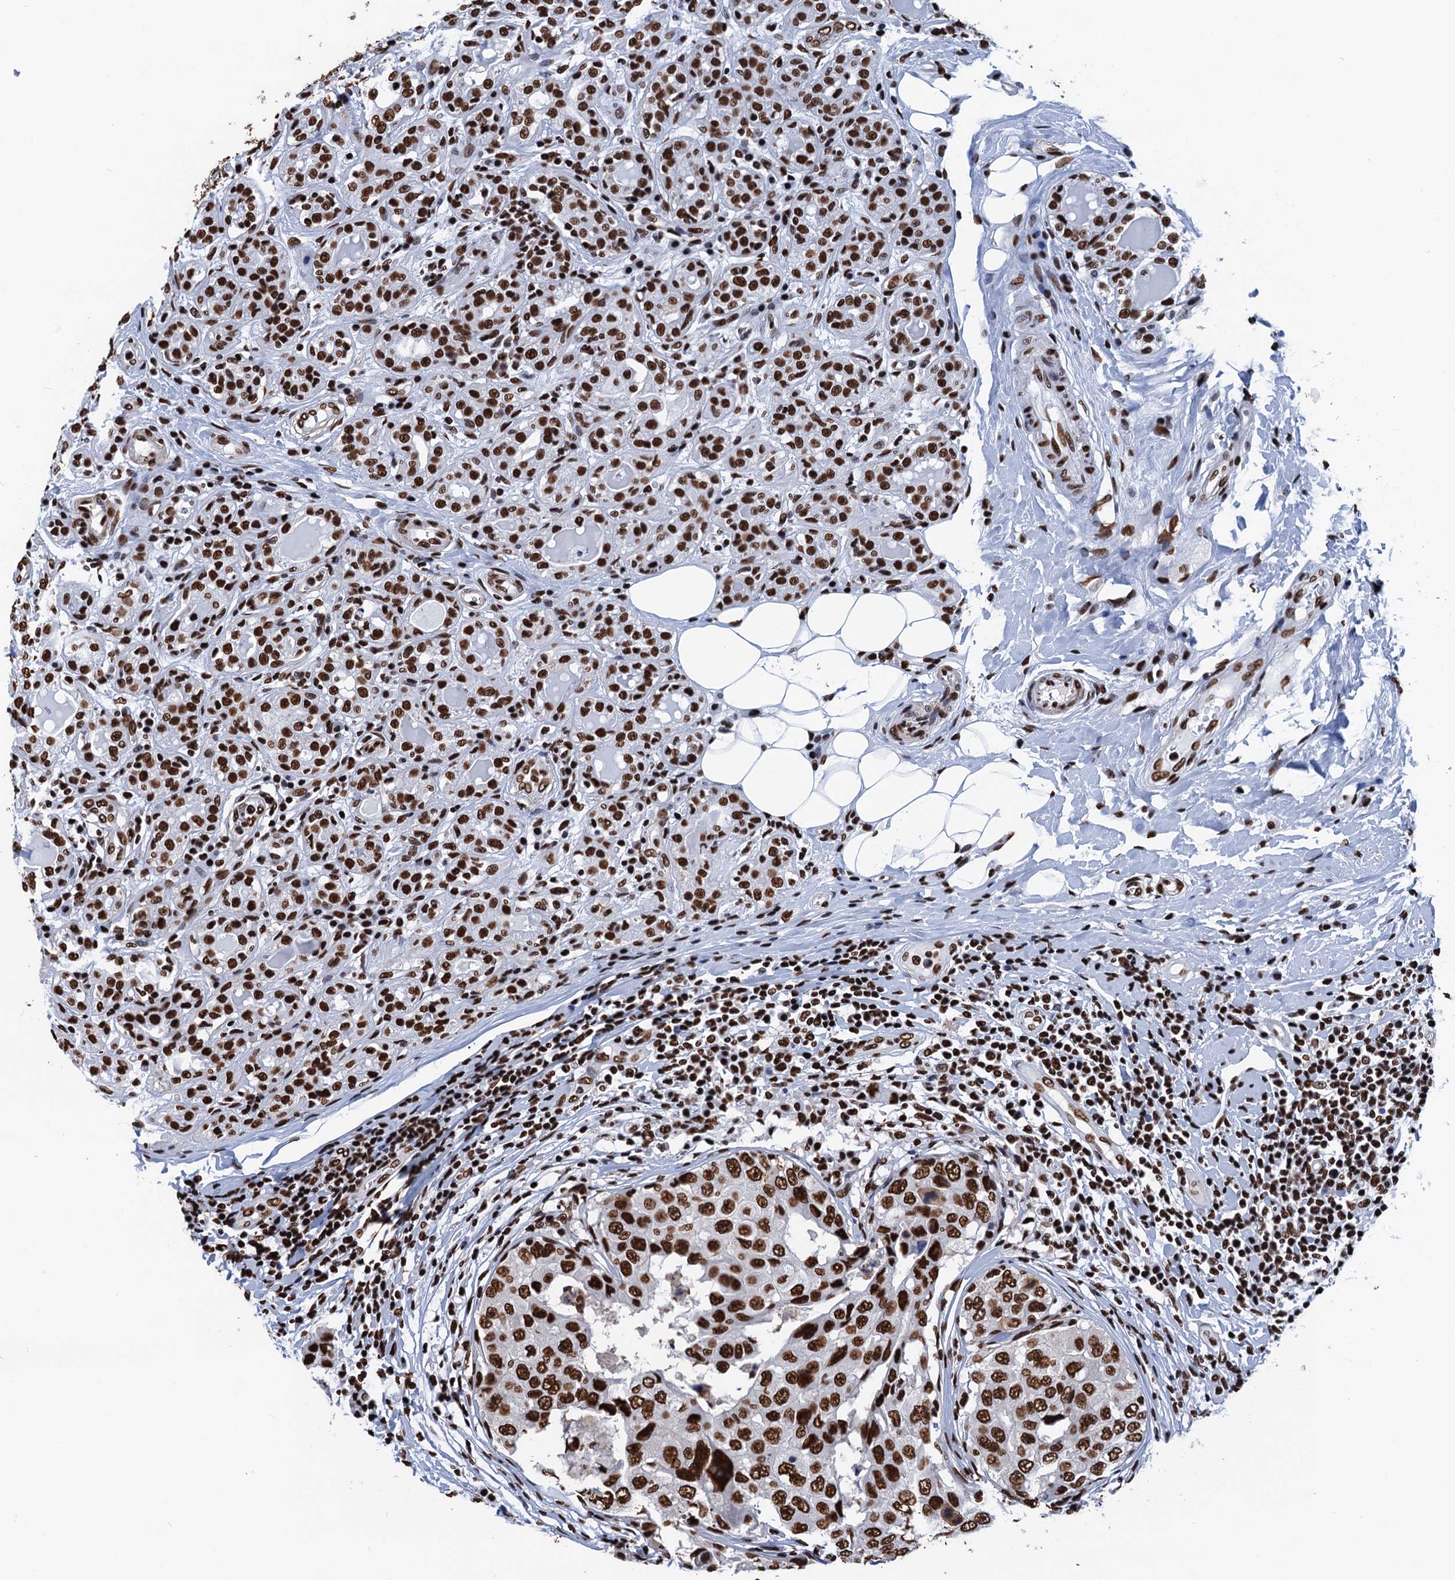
{"staining": {"intensity": "strong", "quantity": ">75%", "location": "nuclear"}, "tissue": "breast cancer", "cell_type": "Tumor cells", "image_type": "cancer", "snomed": [{"axis": "morphology", "description": "Duct carcinoma"}, {"axis": "topography", "description": "Breast"}], "caption": "A photomicrograph of human breast cancer (intraductal carcinoma) stained for a protein reveals strong nuclear brown staining in tumor cells. (DAB IHC, brown staining for protein, blue staining for nuclei).", "gene": "UBA2", "patient": {"sex": "female", "age": 27}}